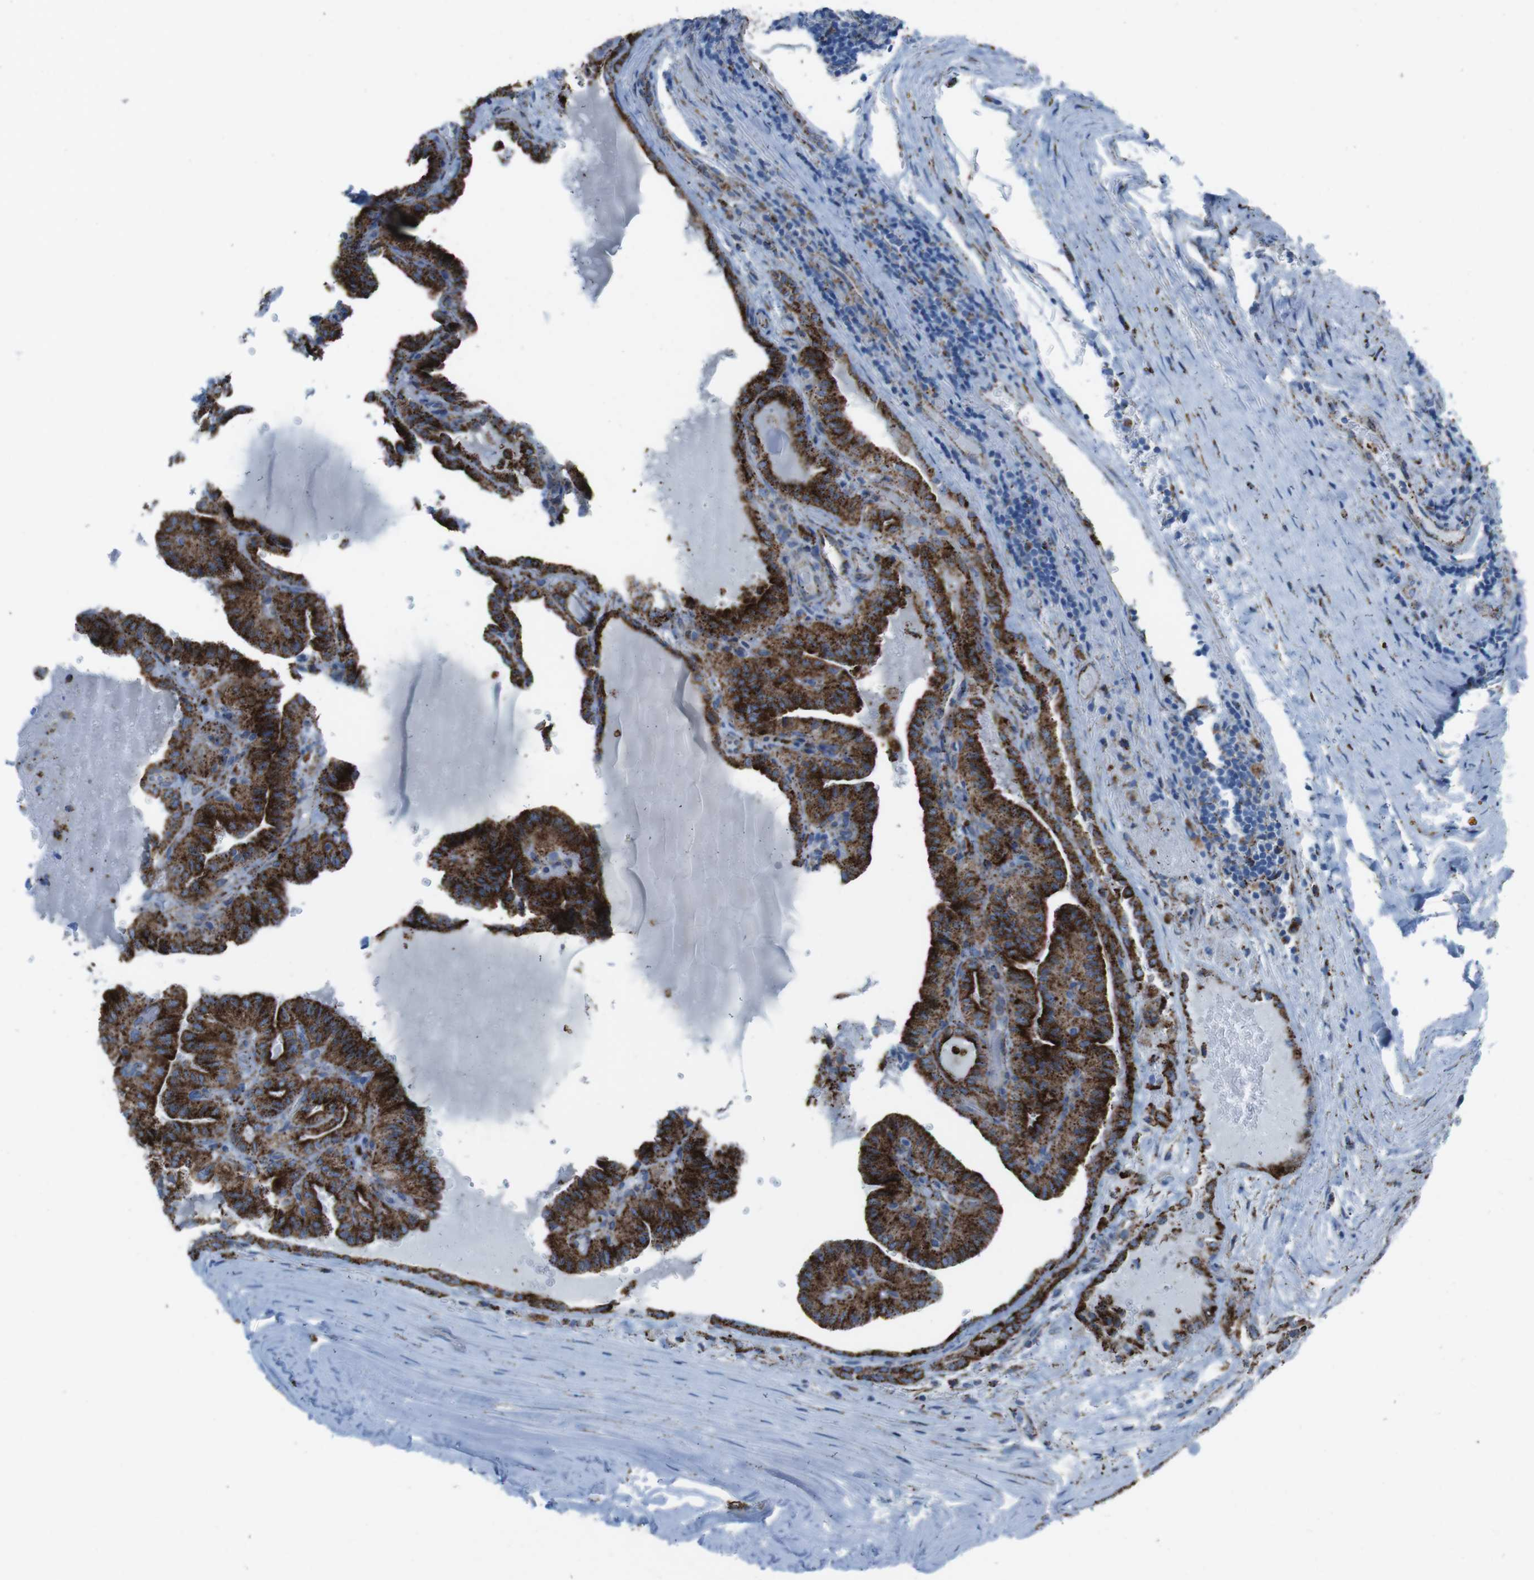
{"staining": {"intensity": "strong", "quantity": ">75%", "location": "cytoplasmic/membranous"}, "tissue": "thyroid cancer", "cell_type": "Tumor cells", "image_type": "cancer", "snomed": [{"axis": "morphology", "description": "Papillary adenocarcinoma, NOS"}, {"axis": "topography", "description": "Thyroid gland"}], "caption": "Protein expression analysis of human thyroid cancer reveals strong cytoplasmic/membranous expression in about >75% of tumor cells. The protein is stained brown, and the nuclei are stained in blue (DAB IHC with brightfield microscopy, high magnification).", "gene": "SCARB2", "patient": {"sex": "male", "age": 77}}